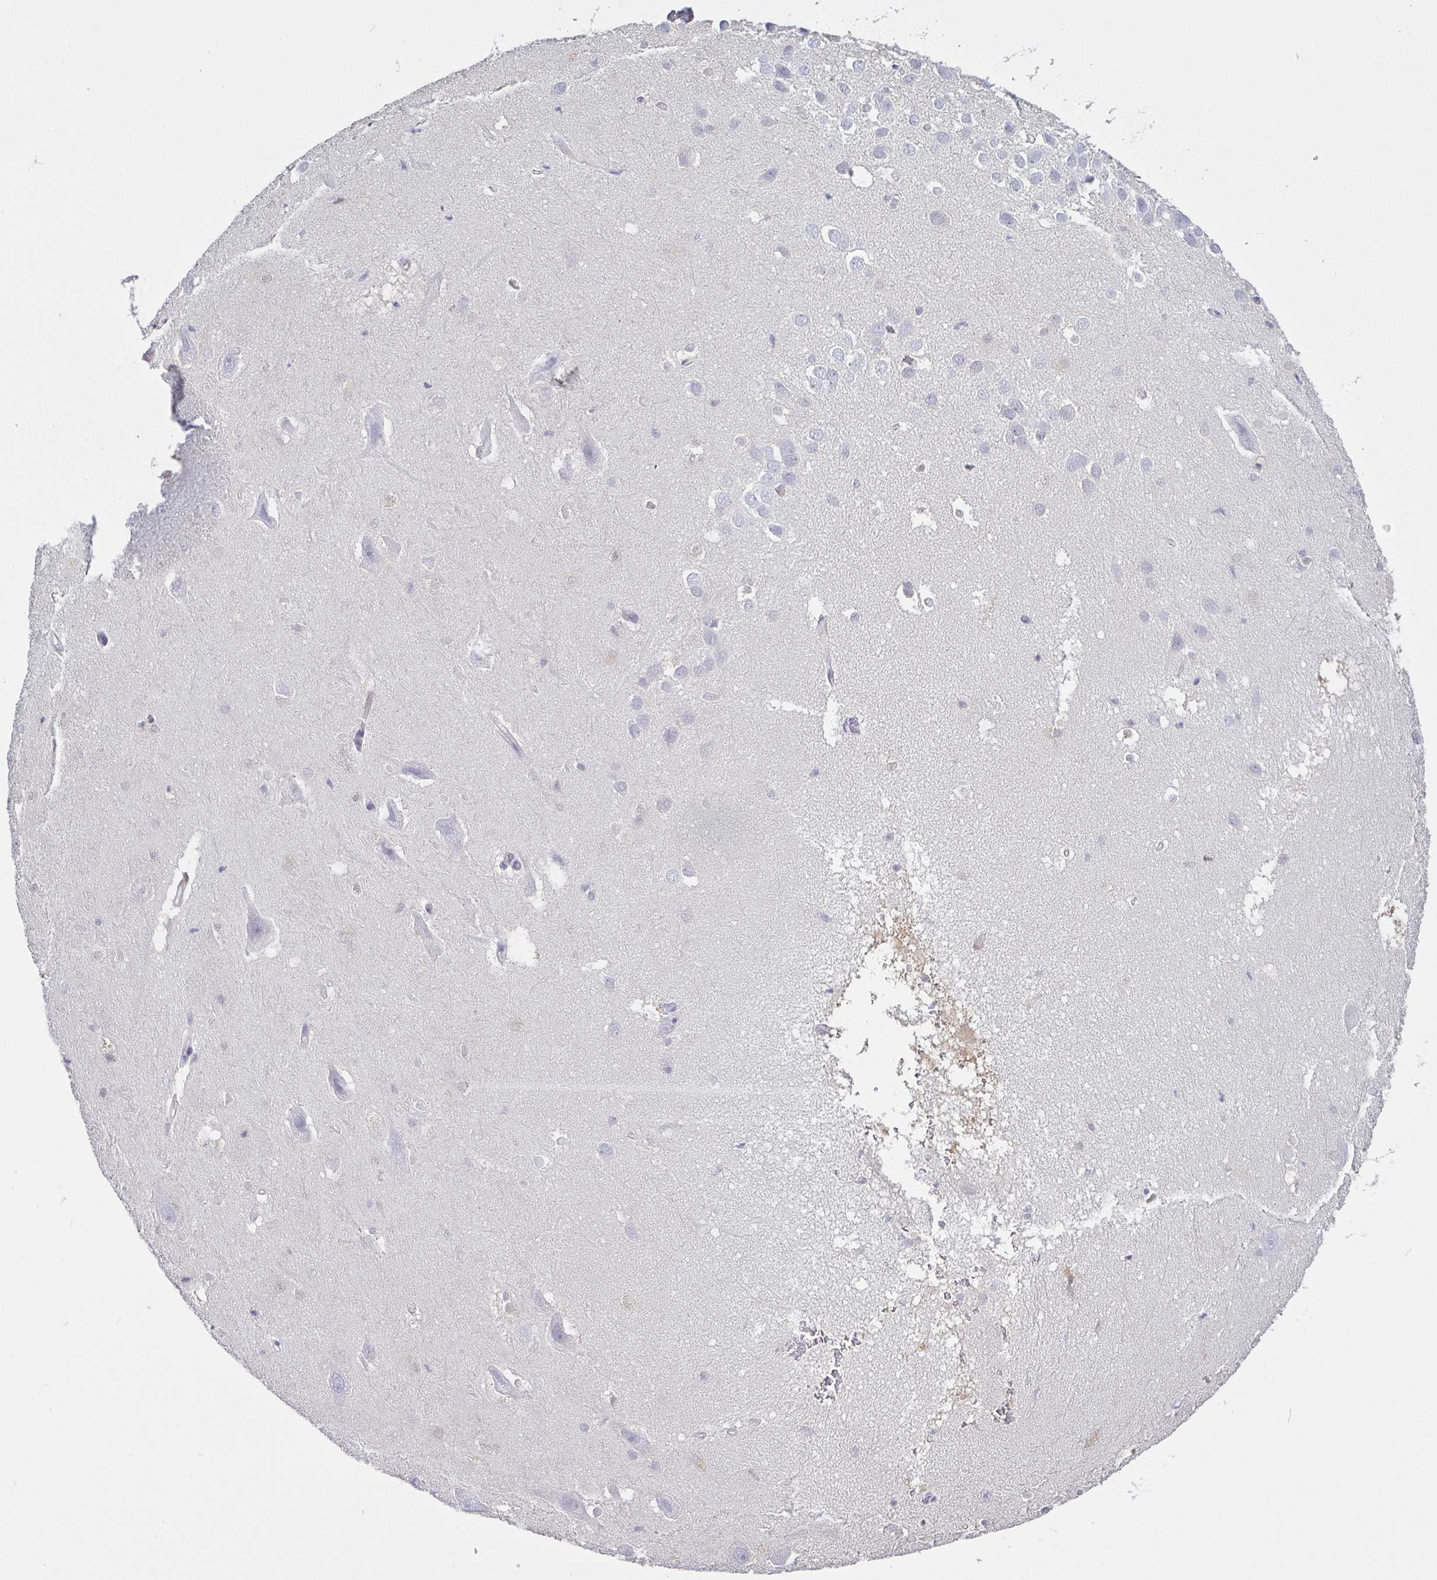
{"staining": {"intensity": "negative", "quantity": "none", "location": "none"}, "tissue": "hippocampus", "cell_type": "Glial cells", "image_type": "normal", "snomed": [{"axis": "morphology", "description": "Normal tissue, NOS"}, {"axis": "topography", "description": "Hippocampus"}], "caption": "An immunohistochemistry (IHC) micrograph of unremarkable hippocampus is shown. There is no staining in glial cells of hippocampus. (DAB immunohistochemistry with hematoxylin counter stain).", "gene": "IDH1", "patient": {"sex": "male", "age": 26}}